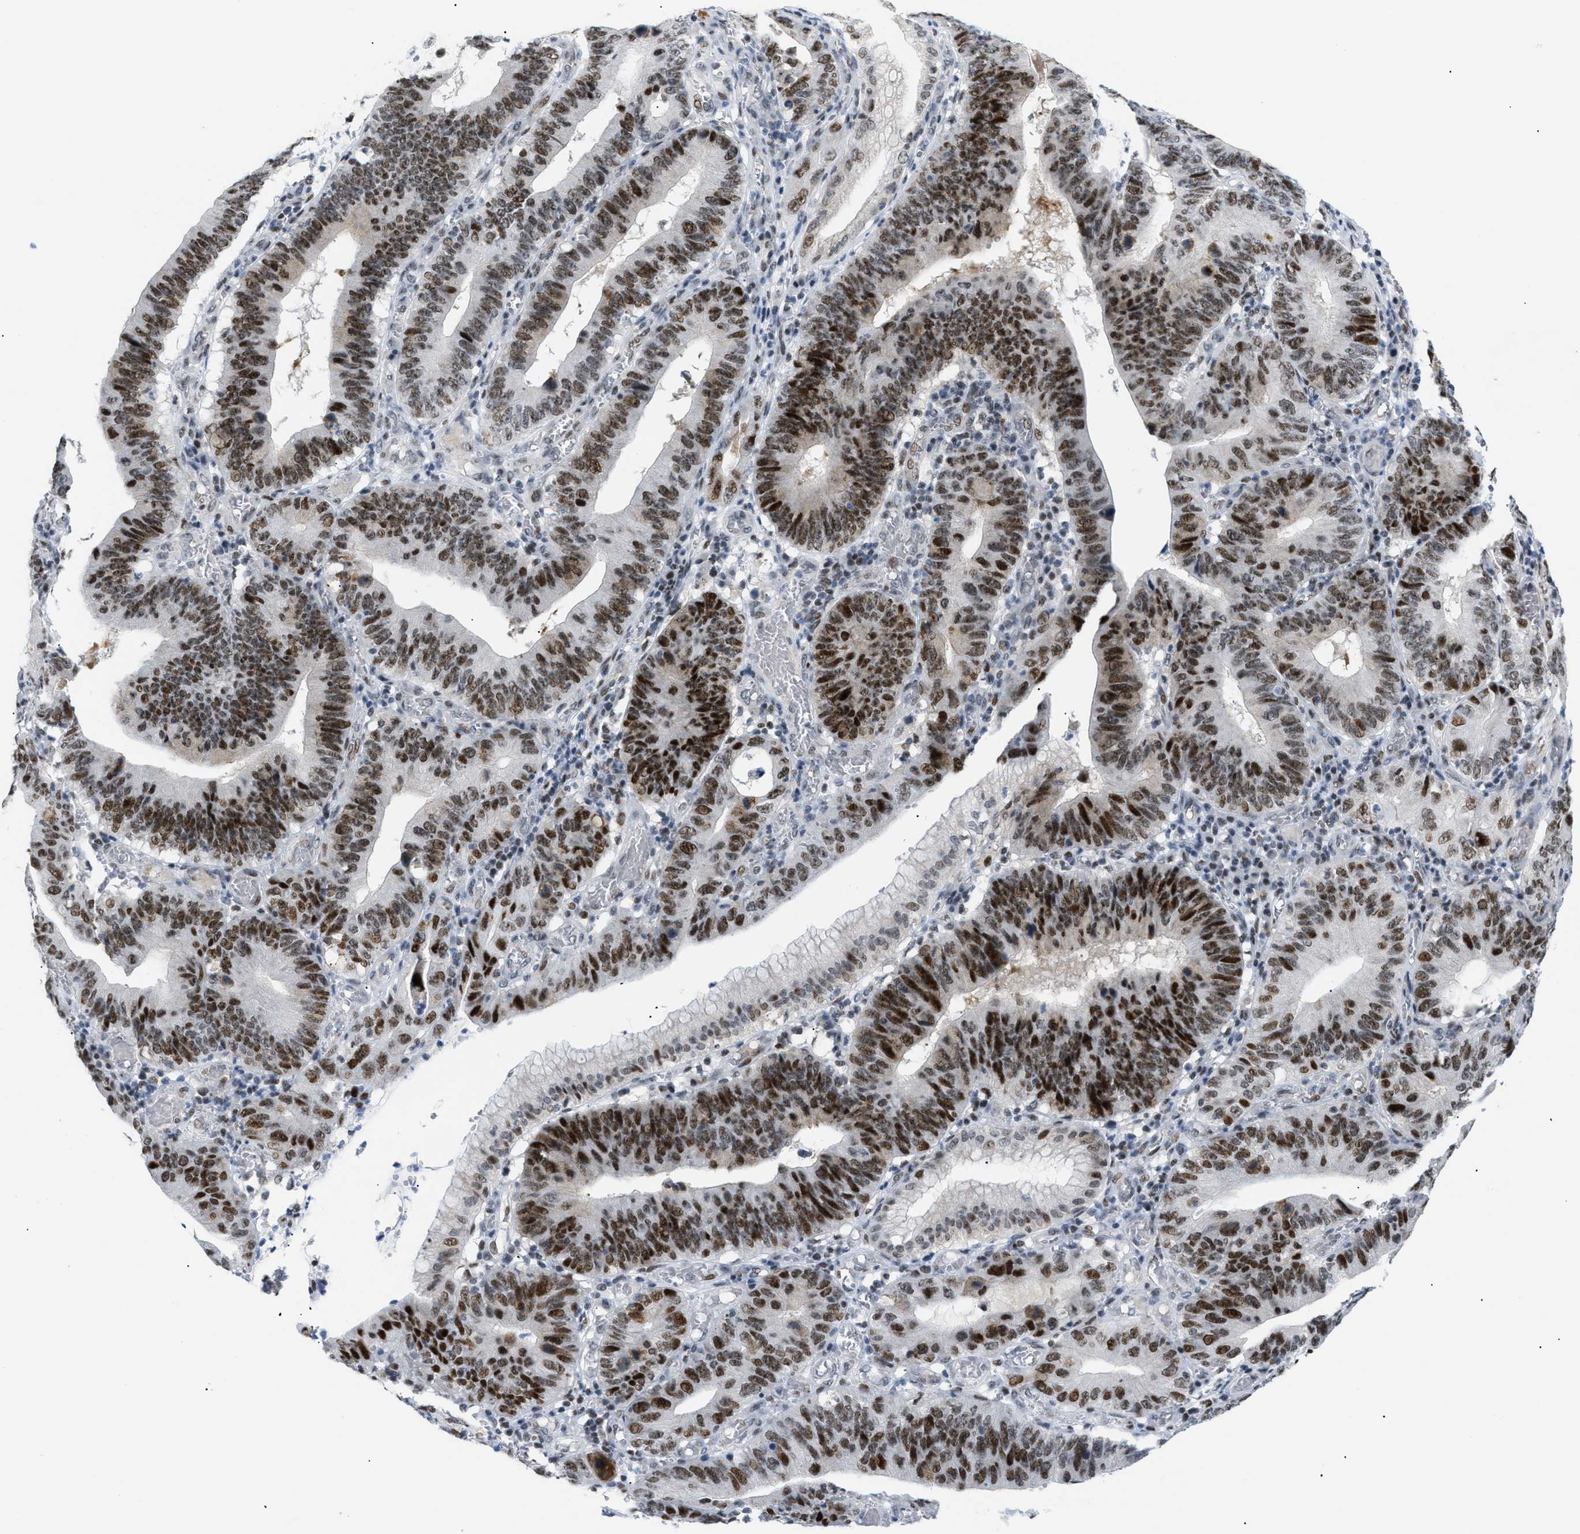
{"staining": {"intensity": "moderate", "quantity": ">75%", "location": "nuclear"}, "tissue": "stomach cancer", "cell_type": "Tumor cells", "image_type": "cancer", "snomed": [{"axis": "morphology", "description": "Adenocarcinoma, NOS"}, {"axis": "topography", "description": "Stomach"}, {"axis": "topography", "description": "Gastric cardia"}], "caption": "A high-resolution histopathology image shows immunohistochemistry (IHC) staining of adenocarcinoma (stomach), which shows moderate nuclear expression in about >75% of tumor cells.", "gene": "MED1", "patient": {"sex": "male", "age": 59}}